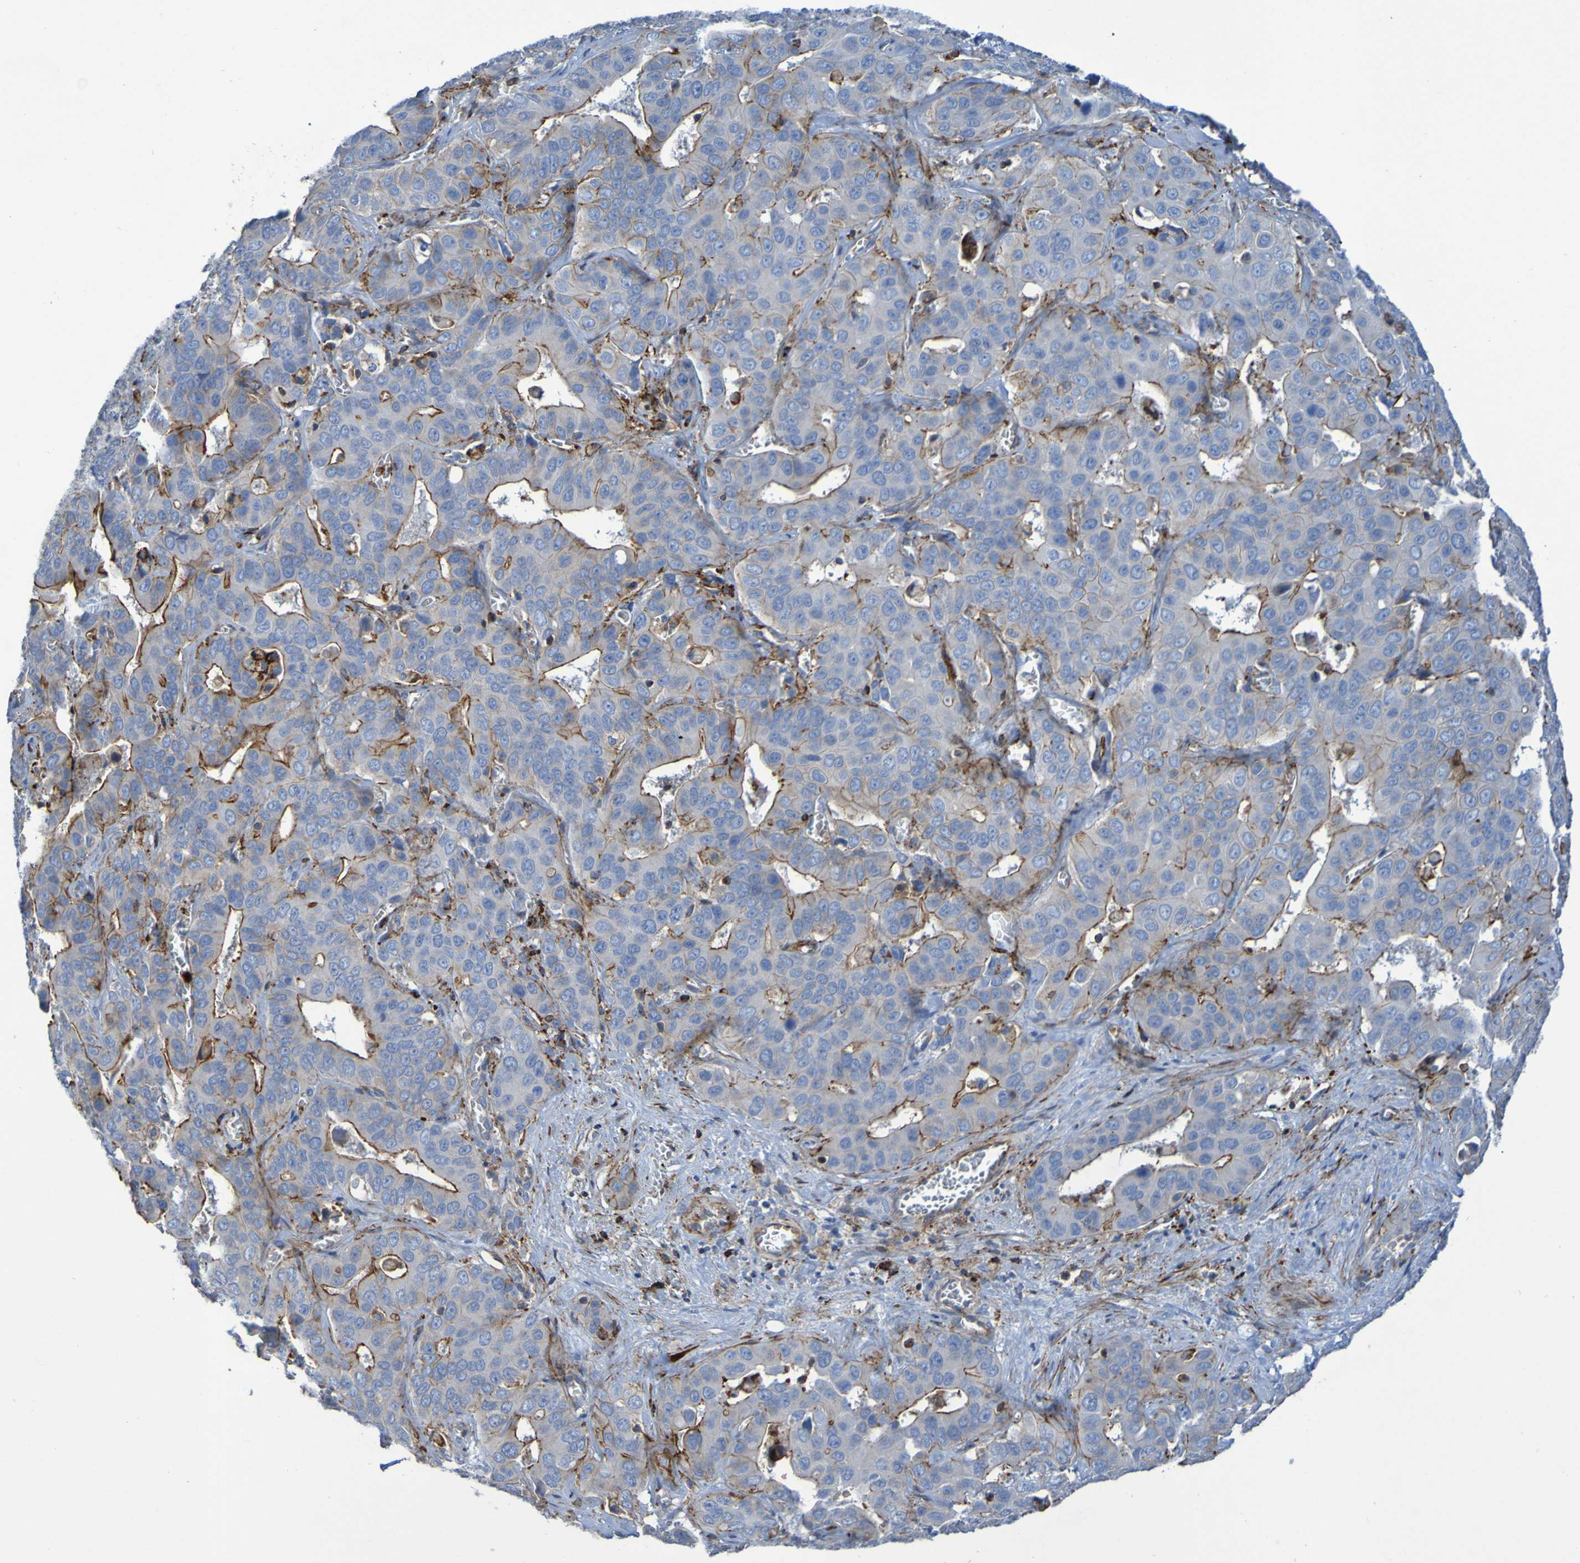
{"staining": {"intensity": "strong", "quantity": "25%-75%", "location": "cytoplasmic/membranous"}, "tissue": "liver cancer", "cell_type": "Tumor cells", "image_type": "cancer", "snomed": [{"axis": "morphology", "description": "Cholangiocarcinoma"}, {"axis": "topography", "description": "Liver"}], "caption": "This photomicrograph displays cholangiocarcinoma (liver) stained with IHC to label a protein in brown. The cytoplasmic/membranous of tumor cells show strong positivity for the protein. Nuclei are counter-stained blue.", "gene": "RNF182", "patient": {"sex": "female", "age": 52}}